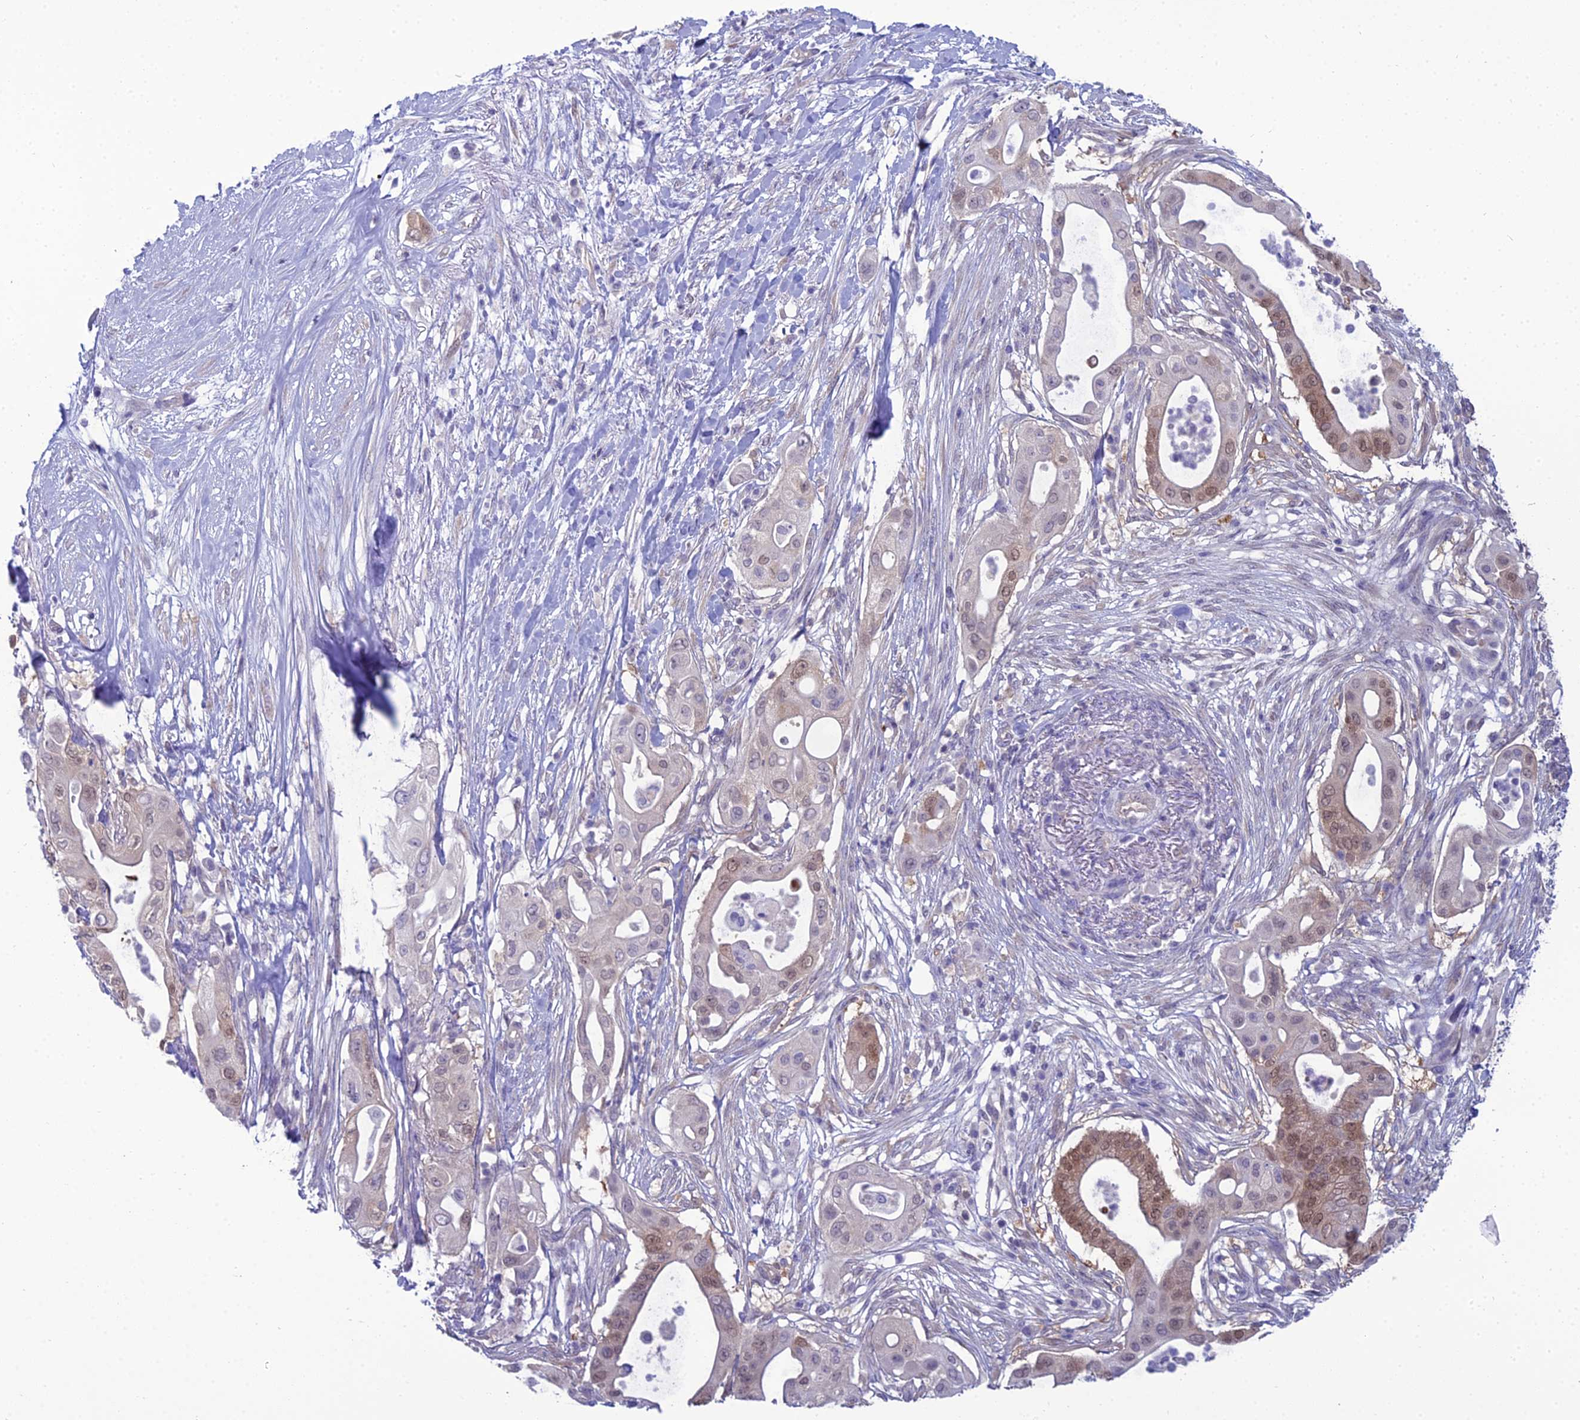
{"staining": {"intensity": "moderate", "quantity": "<25%", "location": "cytoplasmic/membranous,nuclear"}, "tissue": "pancreatic cancer", "cell_type": "Tumor cells", "image_type": "cancer", "snomed": [{"axis": "morphology", "description": "Adenocarcinoma, NOS"}, {"axis": "topography", "description": "Pancreas"}], "caption": "Immunohistochemical staining of pancreatic cancer (adenocarcinoma) reveals low levels of moderate cytoplasmic/membranous and nuclear protein expression in approximately <25% of tumor cells. (Brightfield microscopy of DAB IHC at high magnification).", "gene": "GNPNAT1", "patient": {"sex": "male", "age": 68}}